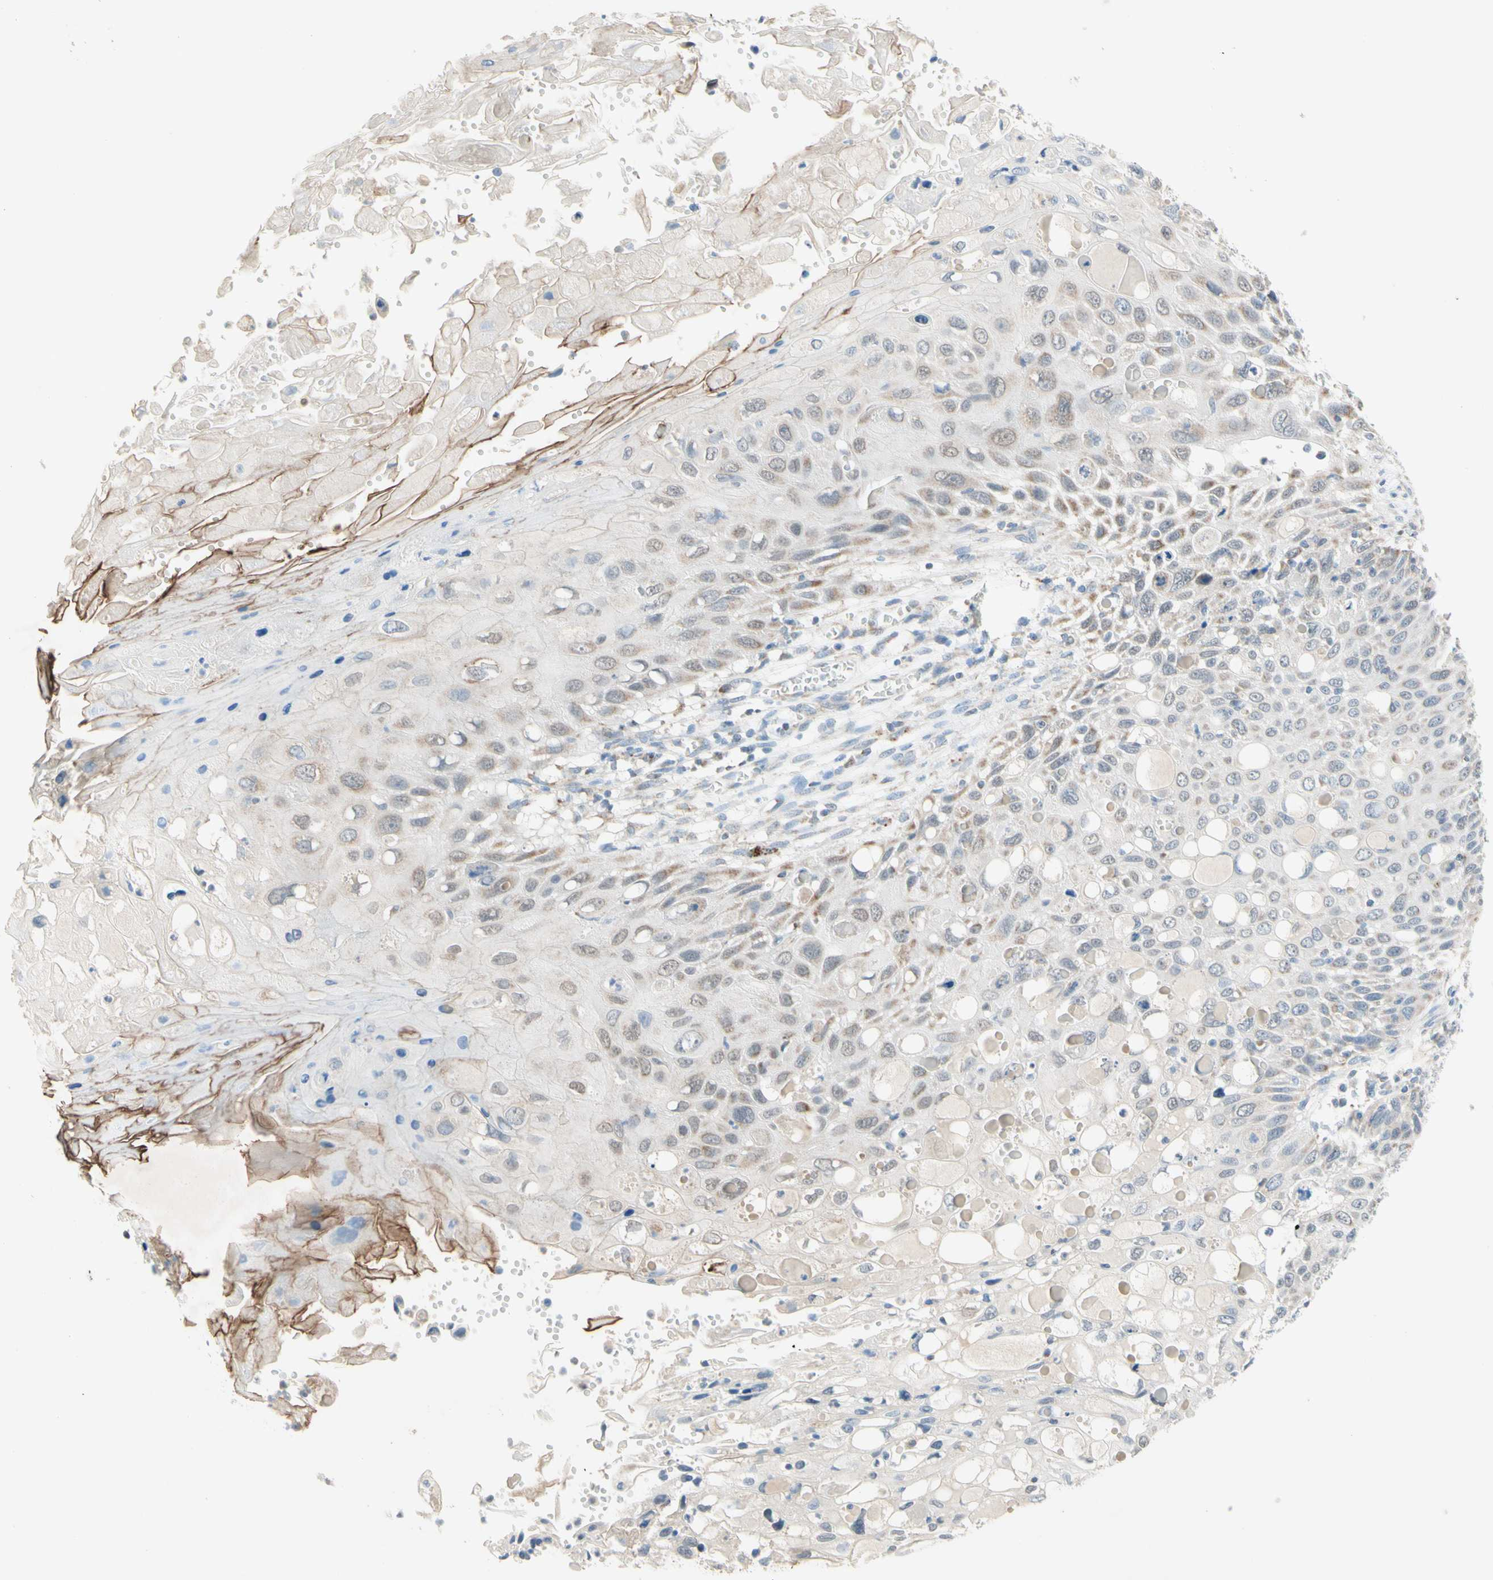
{"staining": {"intensity": "weak", "quantity": "<25%", "location": "cytoplasmic/membranous"}, "tissue": "cervical cancer", "cell_type": "Tumor cells", "image_type": "cancer", "snomed": [{"axis": "morphology", "description": "Squamous cell carcinoma, NOS"}, {"axis": "topography", "description": "Cervix"}], "caption": "DAB (3,3'-diaminobenzidine) immunohistochemical staining of cervical cancer (squamous cell carcinoma) shows no significant staining in tumor cells.", "gene": "MFF", "patient": {"sex": "female", "age": 70}}